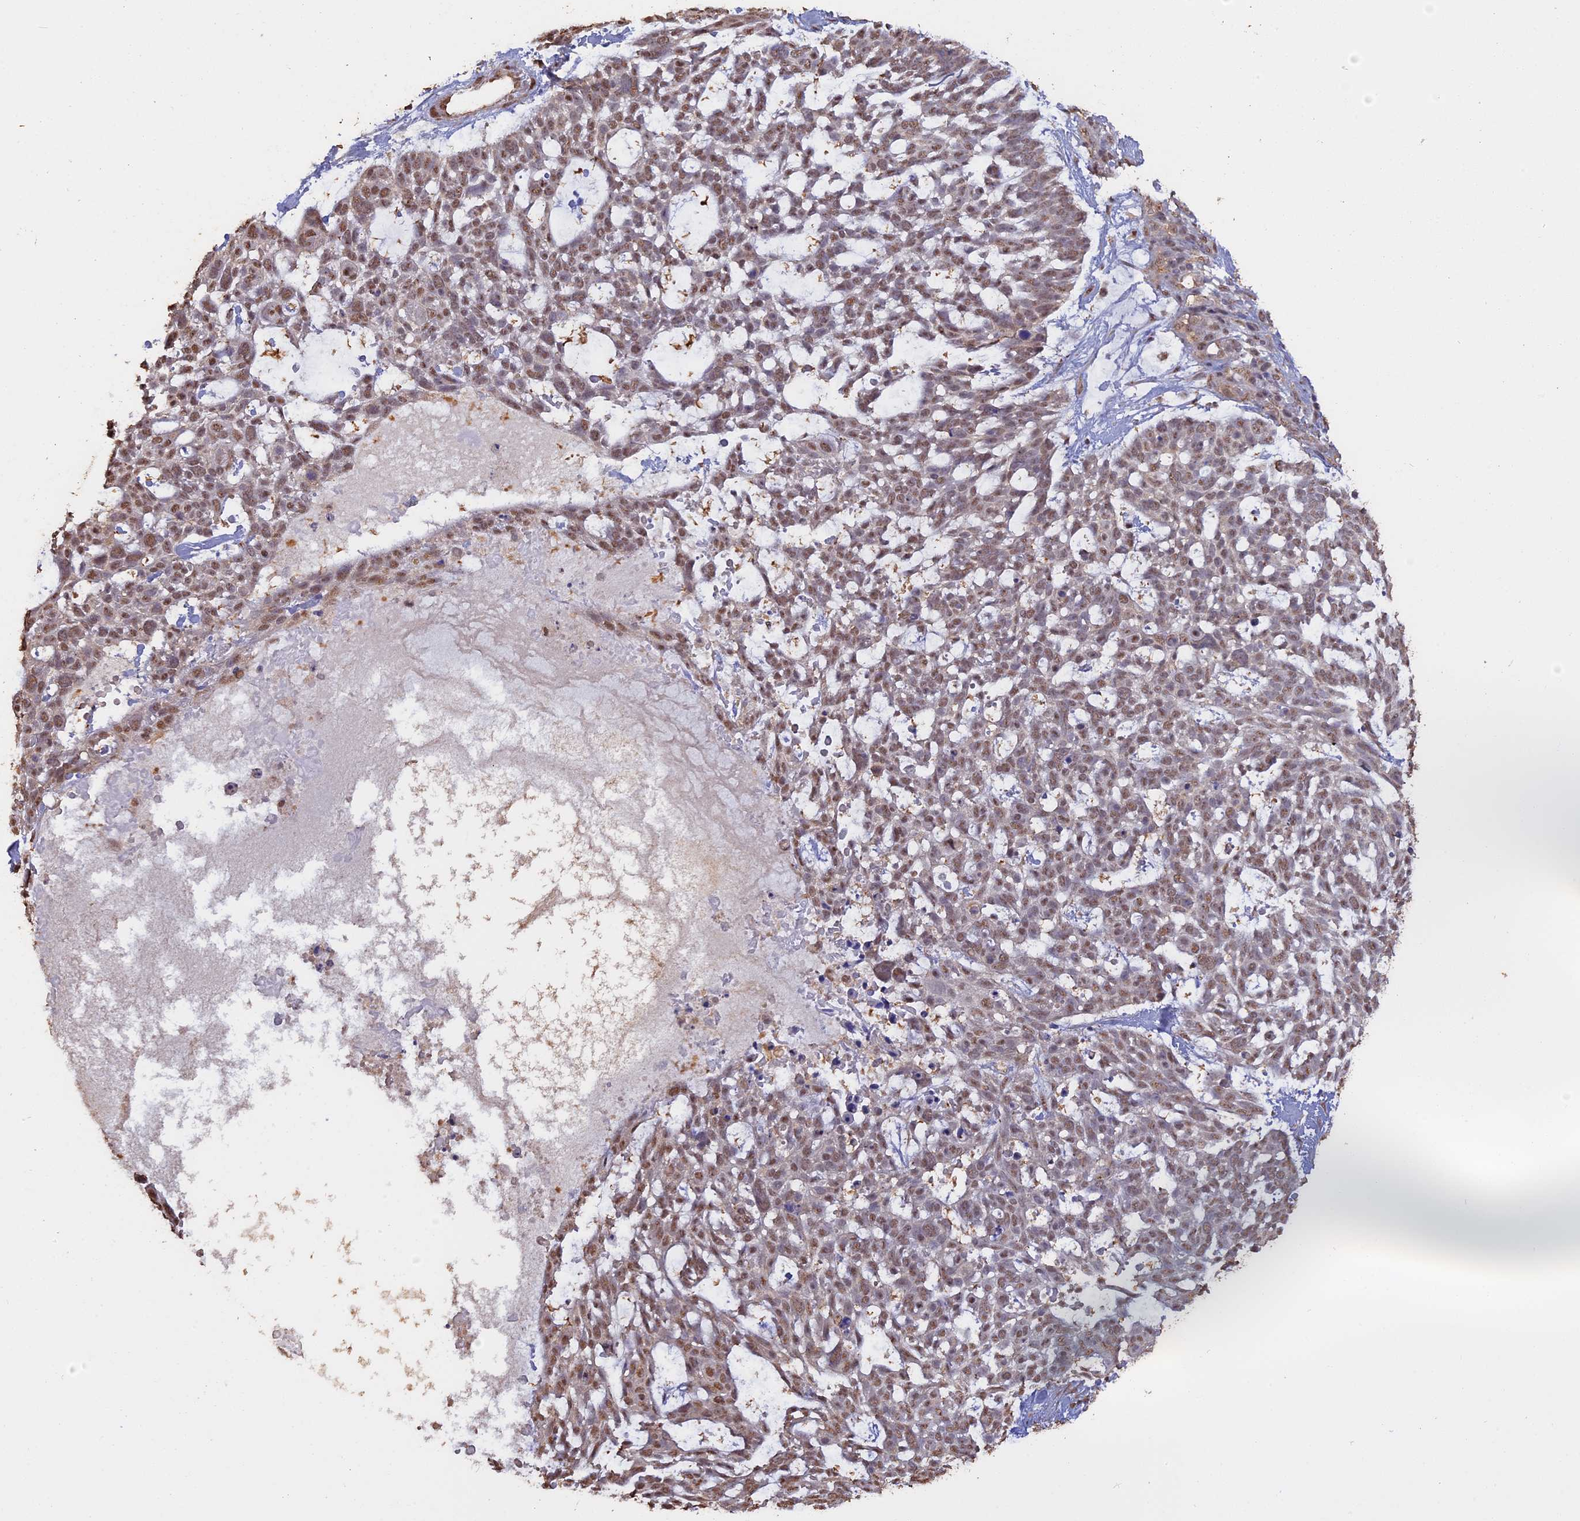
{"staining": {"intensity": "moderate", "quantity": ">75%", "location": "nuclear"}, "tissue": "skin cancer", "cell_type": "Tumor cells", "image_type": "cancer", "snomed": [{"axis": "morphology", "description": "Basal cell carcinoma"}, {"axis": "topography", "description": "Skin"}], "caption": "Brown immunohistochemical staining in skin basal cell carcinoma demonstrates moderate nuclear staining in approximately >75% of tumor cells. Using DAB (3,3'-diaminobenzidine) (brown) and hematoxylin (blue) stains, captured at high magnification using brightfield microscopy.", "gene": "PSMC6", "patient": {"sex": "male", "age": 88}}